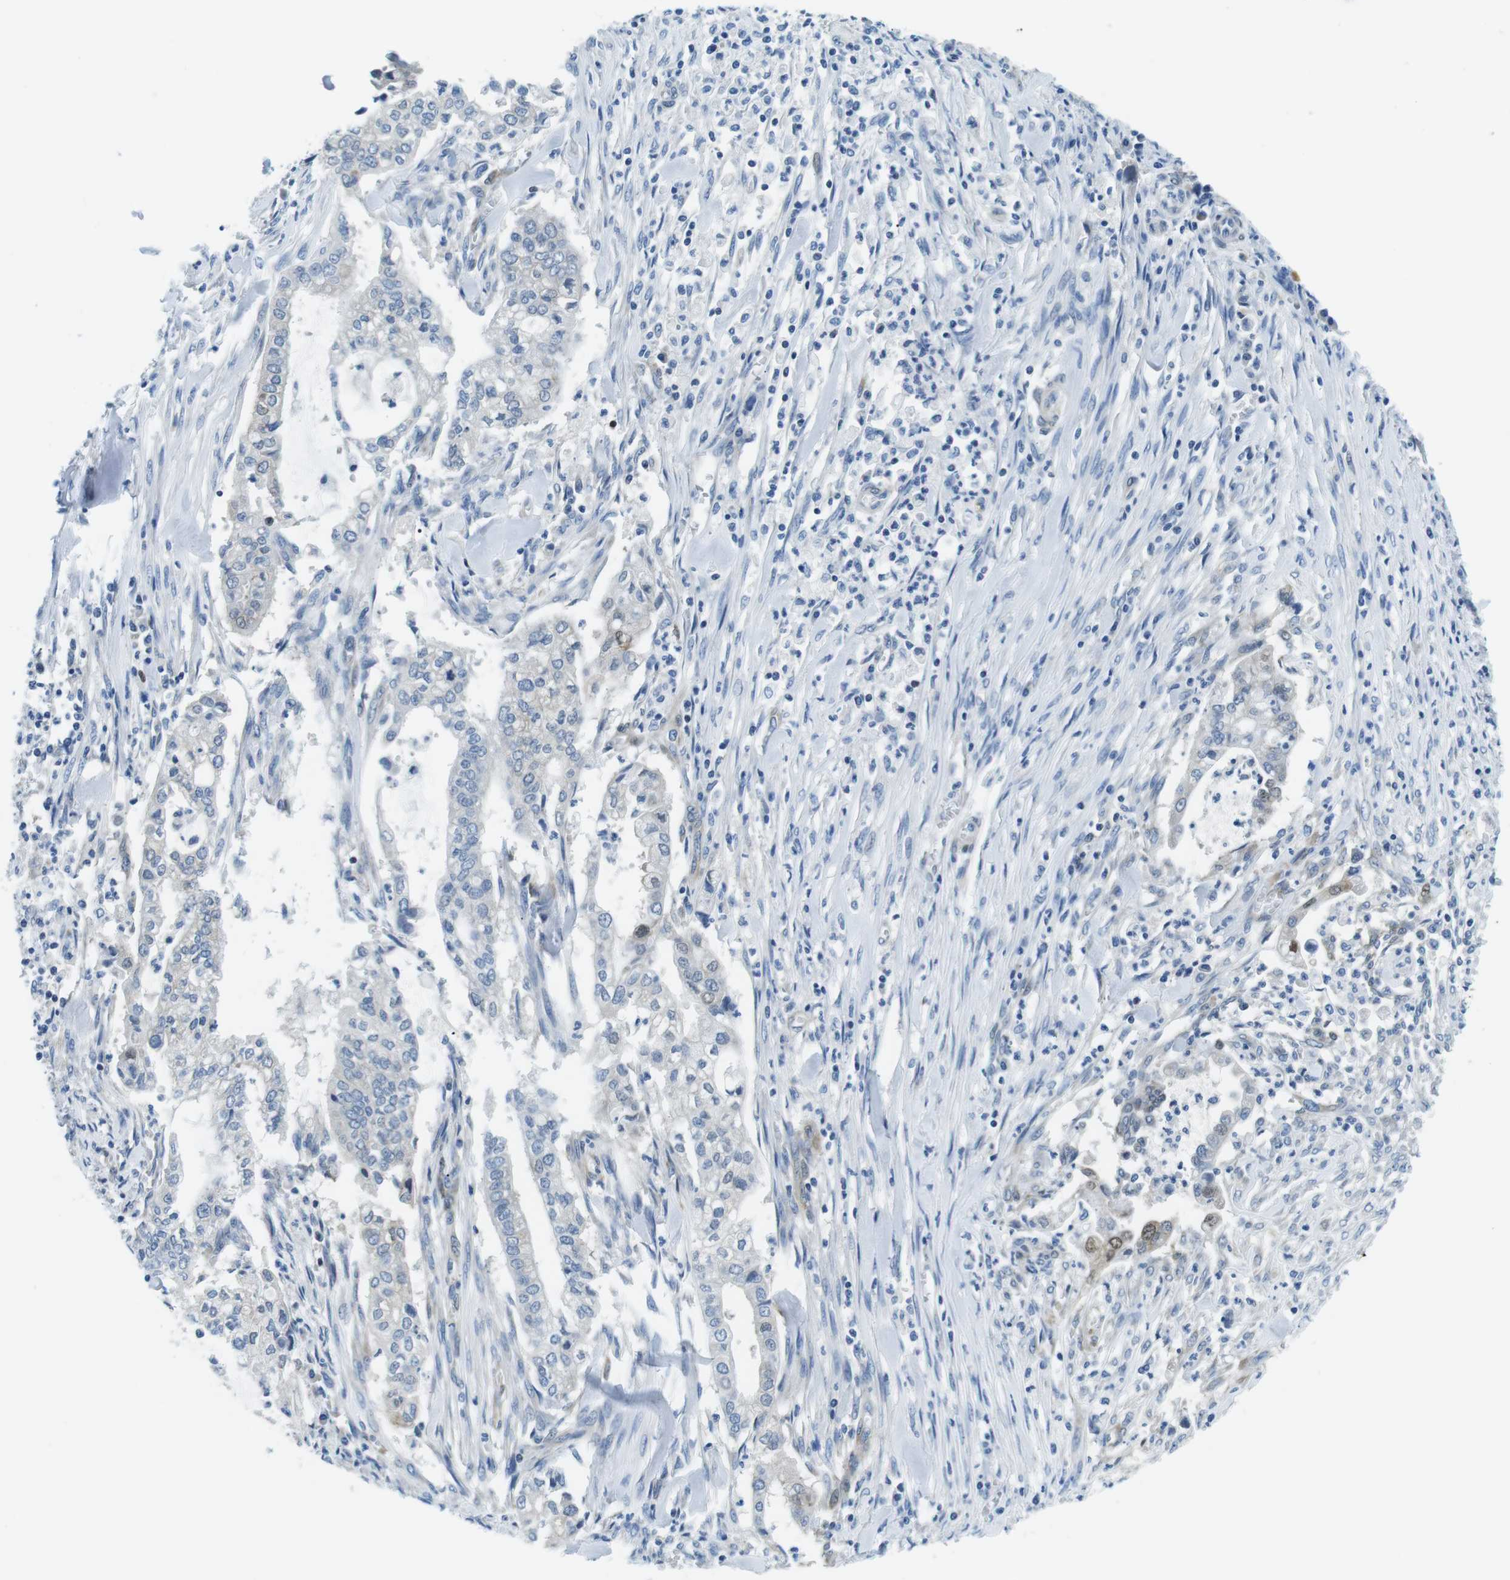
{"staining": {"intensity": "negative", "quantity": "none", "location": "none"}, "tissue": "cervical cancer", "cell_type": "Tumor cells", "image_type": "cancer", "snomed": [{"axis": "morphology", "description": "Adenocarcinoma, NOS"}, {"axis": "topography", "description": "Cervix"}], "caption": "This is an immunohistochemistry micrograph of human cervical cancer (adenocarcinoma). There is no expression in tumor cells.", "gene": "PHLDA1", "patient": {"sex": "female", "age": 44}}